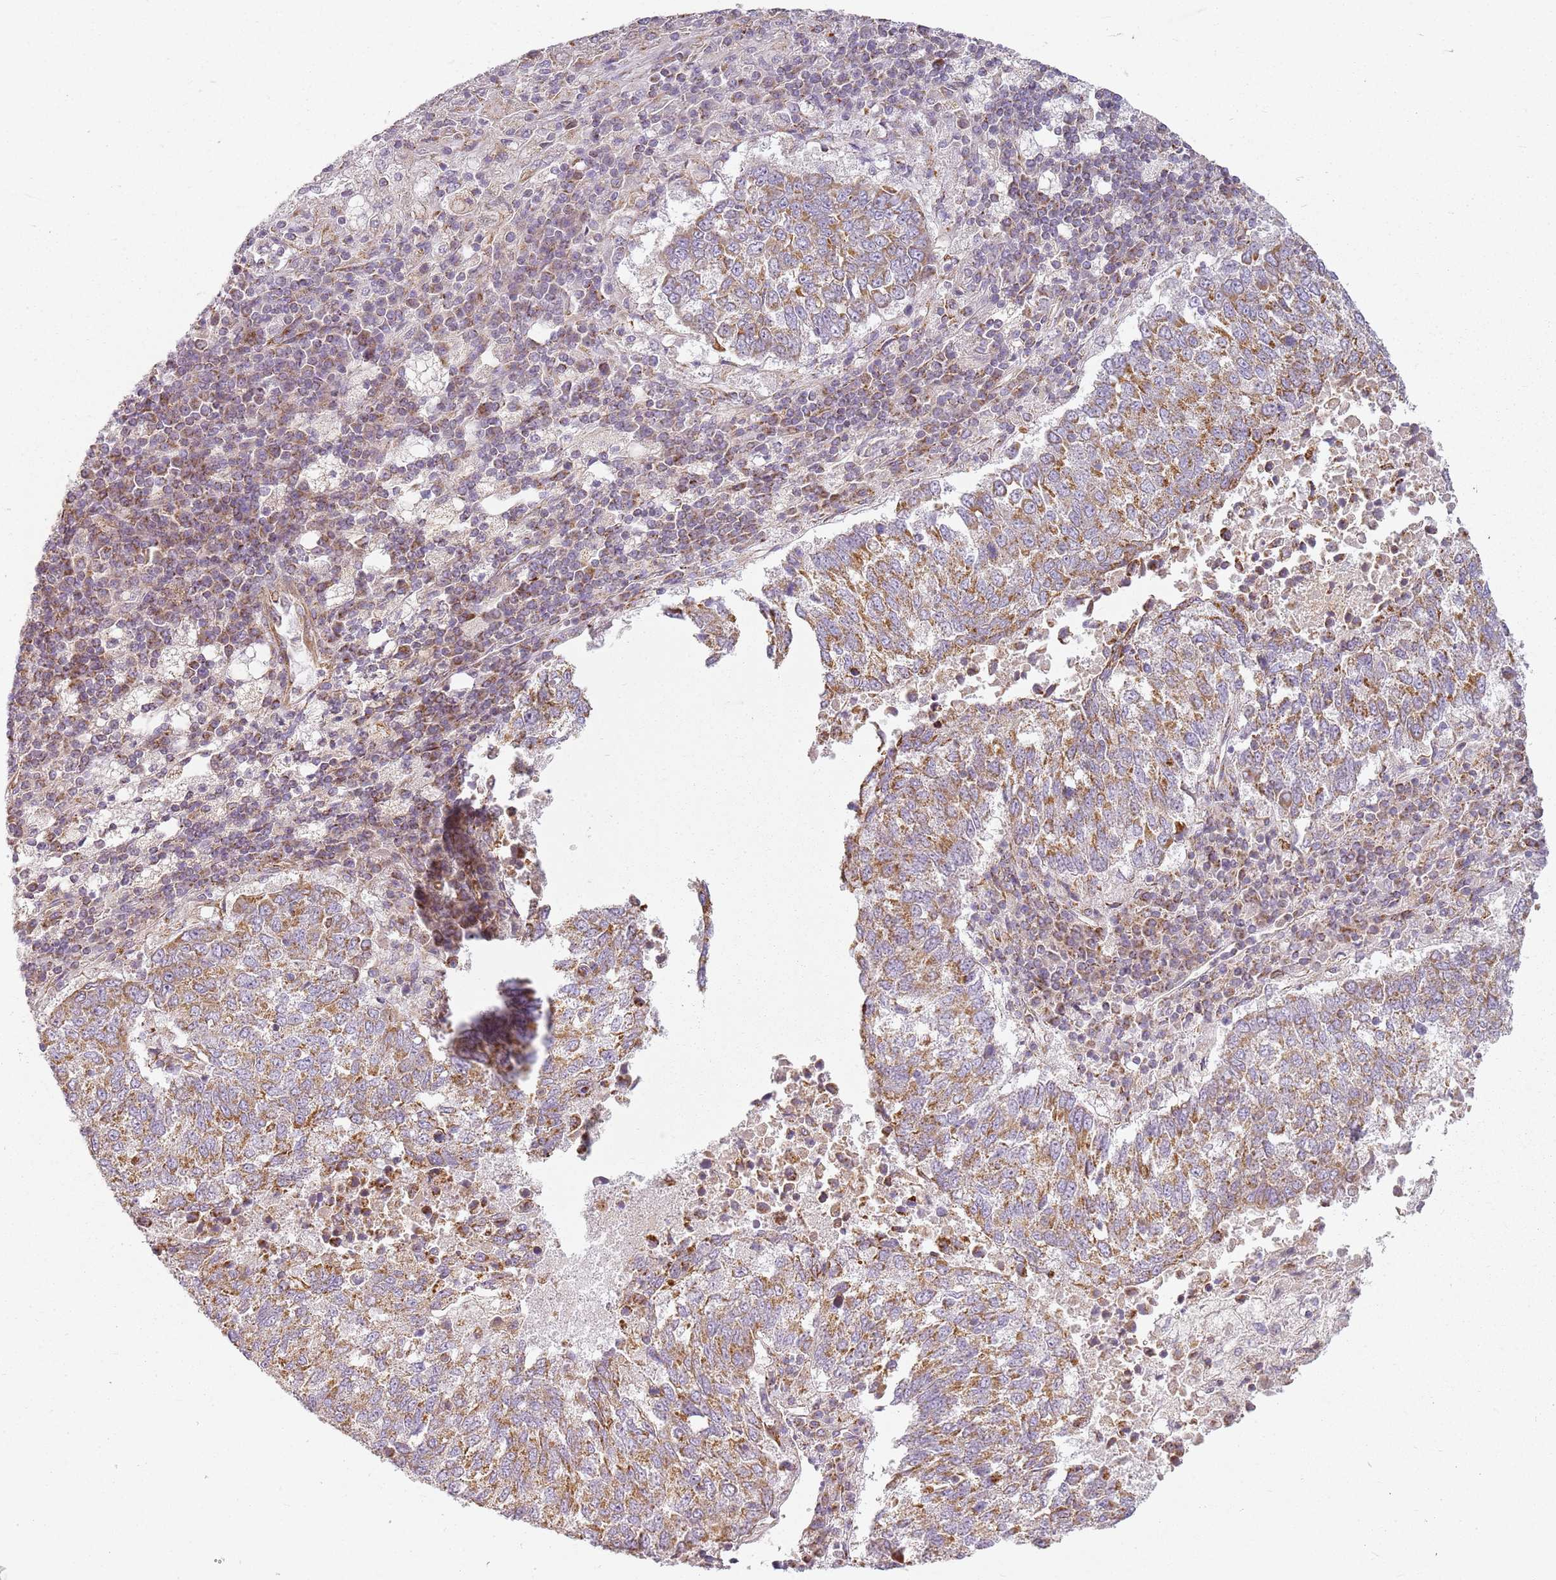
{"staining": {"intensity": "moderate", "quantity": ">75%", "location": "cytoplasmic/membranous"}, "tissue": "lung cancer", "cell_type": "Tumor cells", "image_type": "cancer", "snomed": [{"axis": "morphology", "description": "Squamous cell carcinoma, NOS"}, {"axis": "topography", "description": "Lung"}], "caption": "Lung cancer stained for a protein exhibits moderate cytoplasmic/membranous positivity in tumor cells. Ihc stains the protein of interest in brown and the nuclei are stained blue.", "gene": "TMEM200C", "patient": {"sex": "male", "age": 73}}